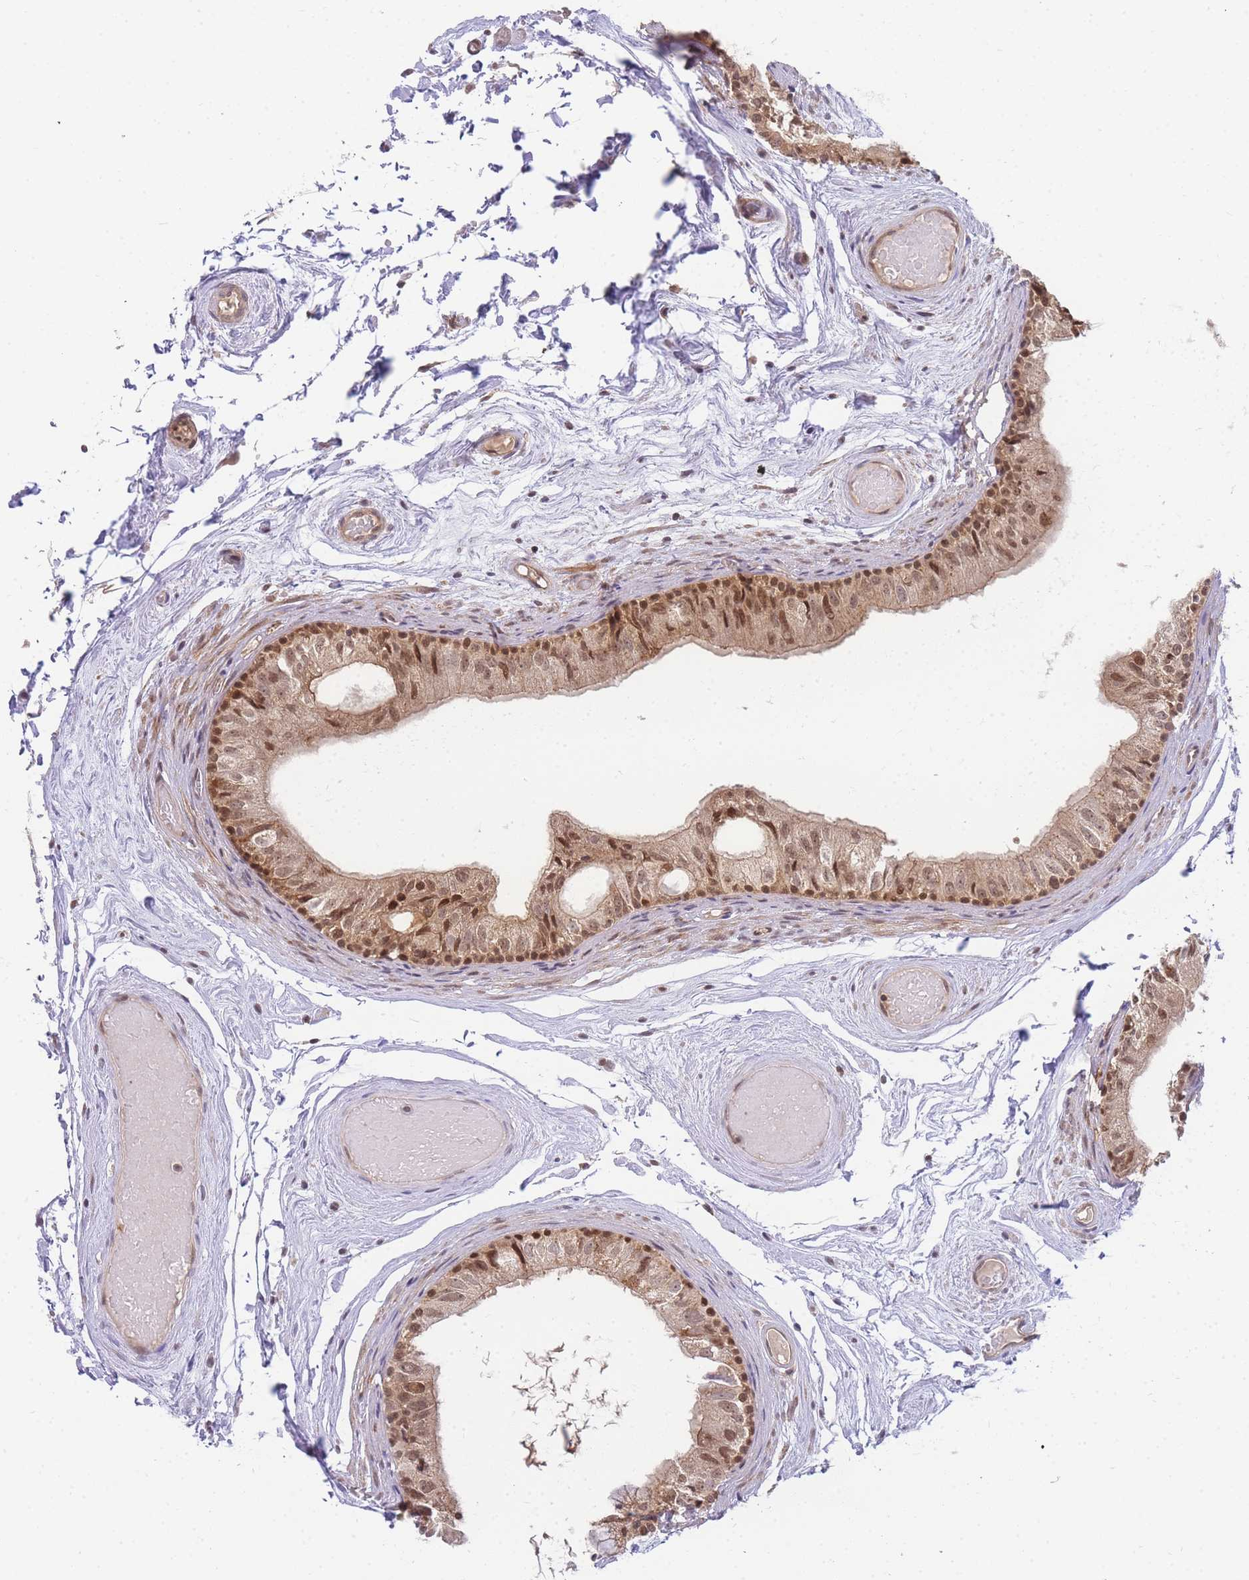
{"staining": {"intensity": "moderate", "quantity": ">75%", "location": "cytoplasmic/membranous,nuclear"}, "tissue": "epididymis", "cell_type": "Glandular cells", "image_type": "normal", "snomed": [{"axis": "morphology", "description": "Normal tissue, NOS"}, {"axis": "topography", "description": "Epididymis"}], "caption": "The image shows immunohistochemical staining of benign epididymis. There is moderate cytoplasmic/membranous,nuclear positivity is identified in about >75% of glandular cells.", "gene": "KIAA1191", "patient": {"sex": "male", "age": 79}}